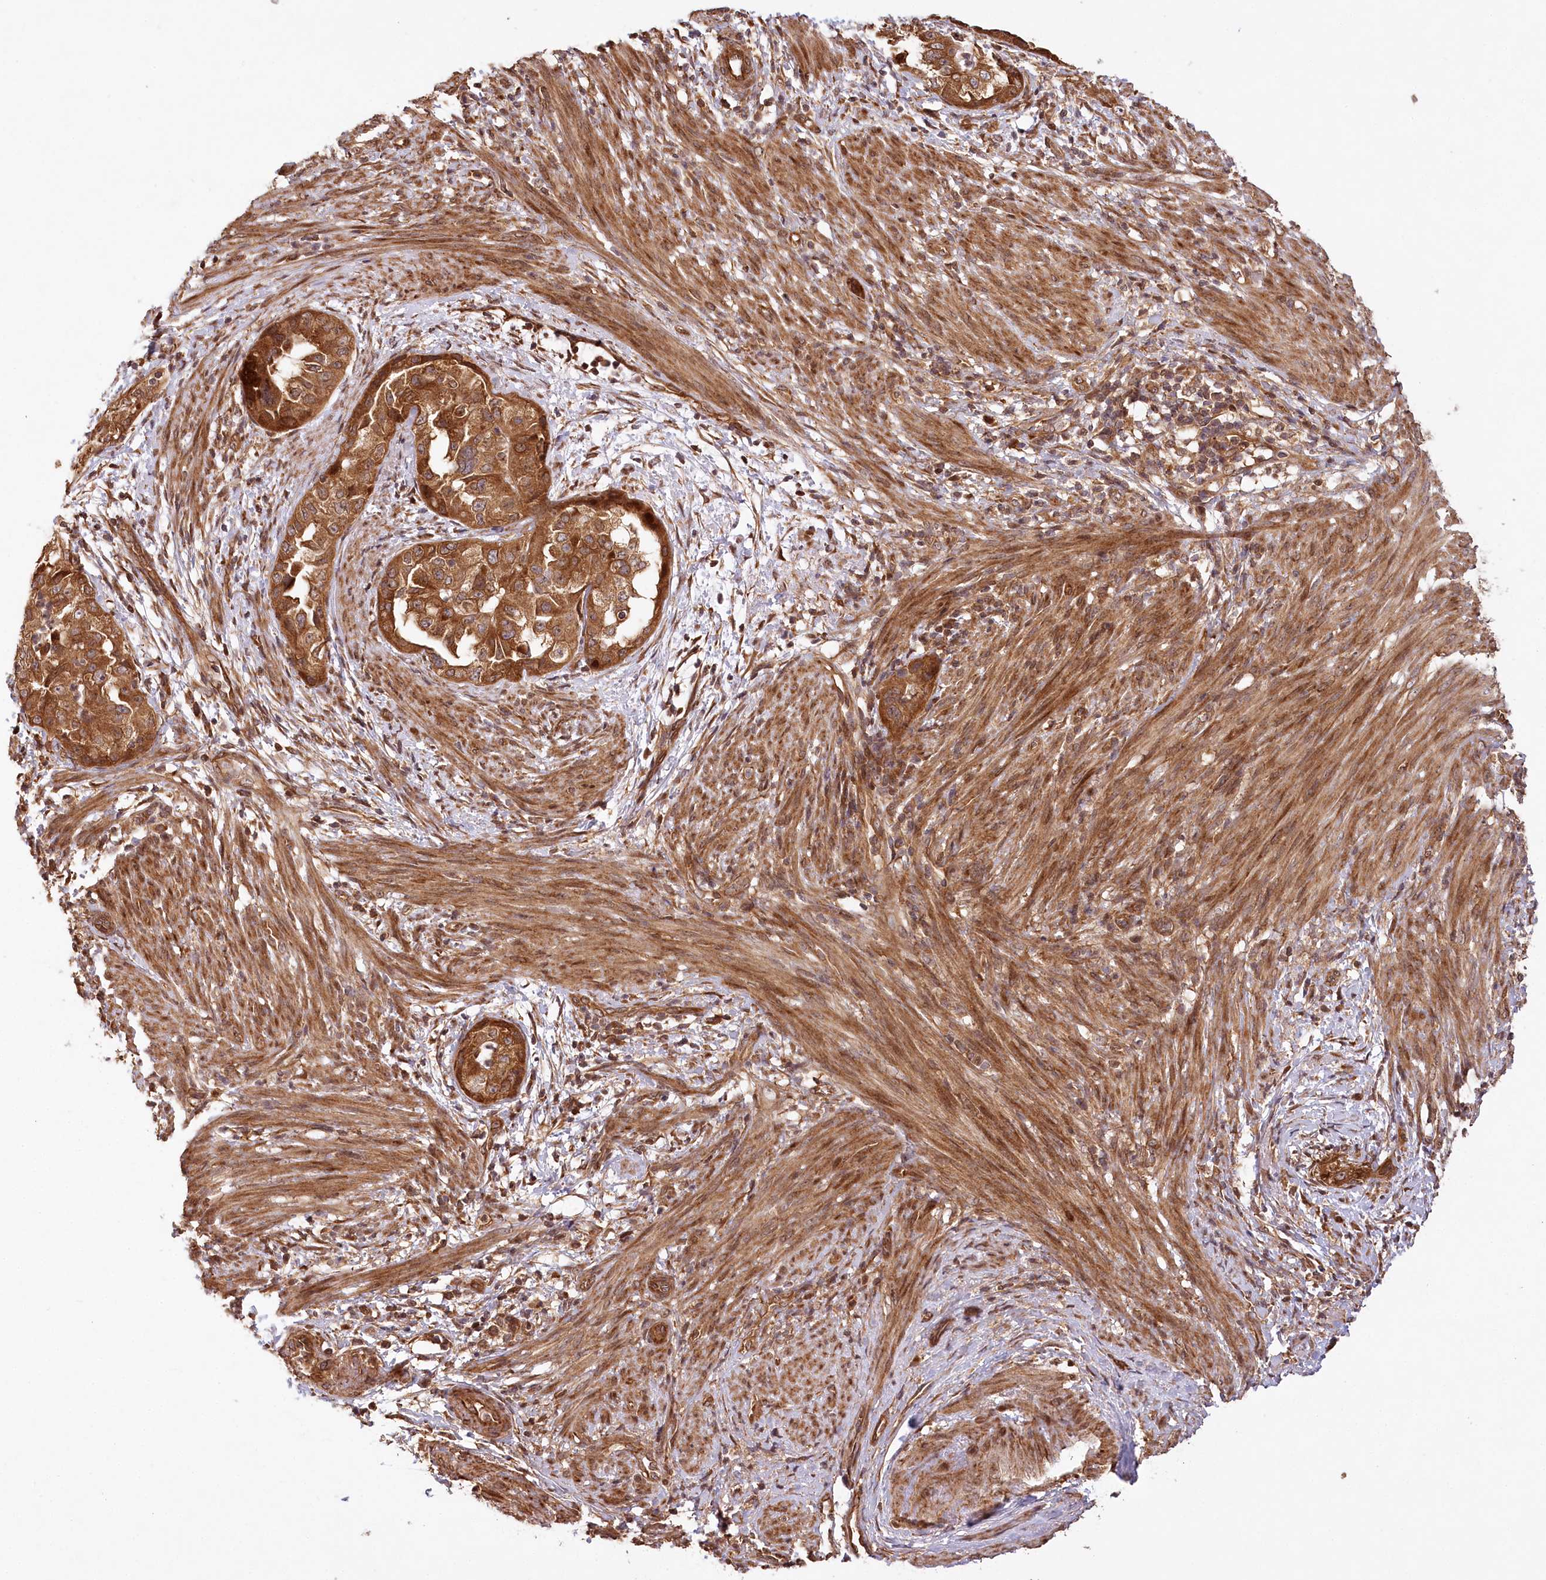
{"staining": {"intensity": "strong", "quantity": ">75%", "location": "cytoplasmic/membranous"}, "tissue": "endometrial cancer", "cell_type": "Tumor cells", "image_type": "cancer", "snomed": [{"axis": "morphology", "description": "Adenocarcinoma, NOS"}, {"axis": "topography", "description": "Endometrium"}], "caption": "Immunohistochemistry (IHC) of human adenocarcinoma (endometrial) displays high levels of strong cytoplasmic/membranous staining in about >75% of tumor cells.", "gene": "LSS", "patient": {"sex": "female", "age": 85}}